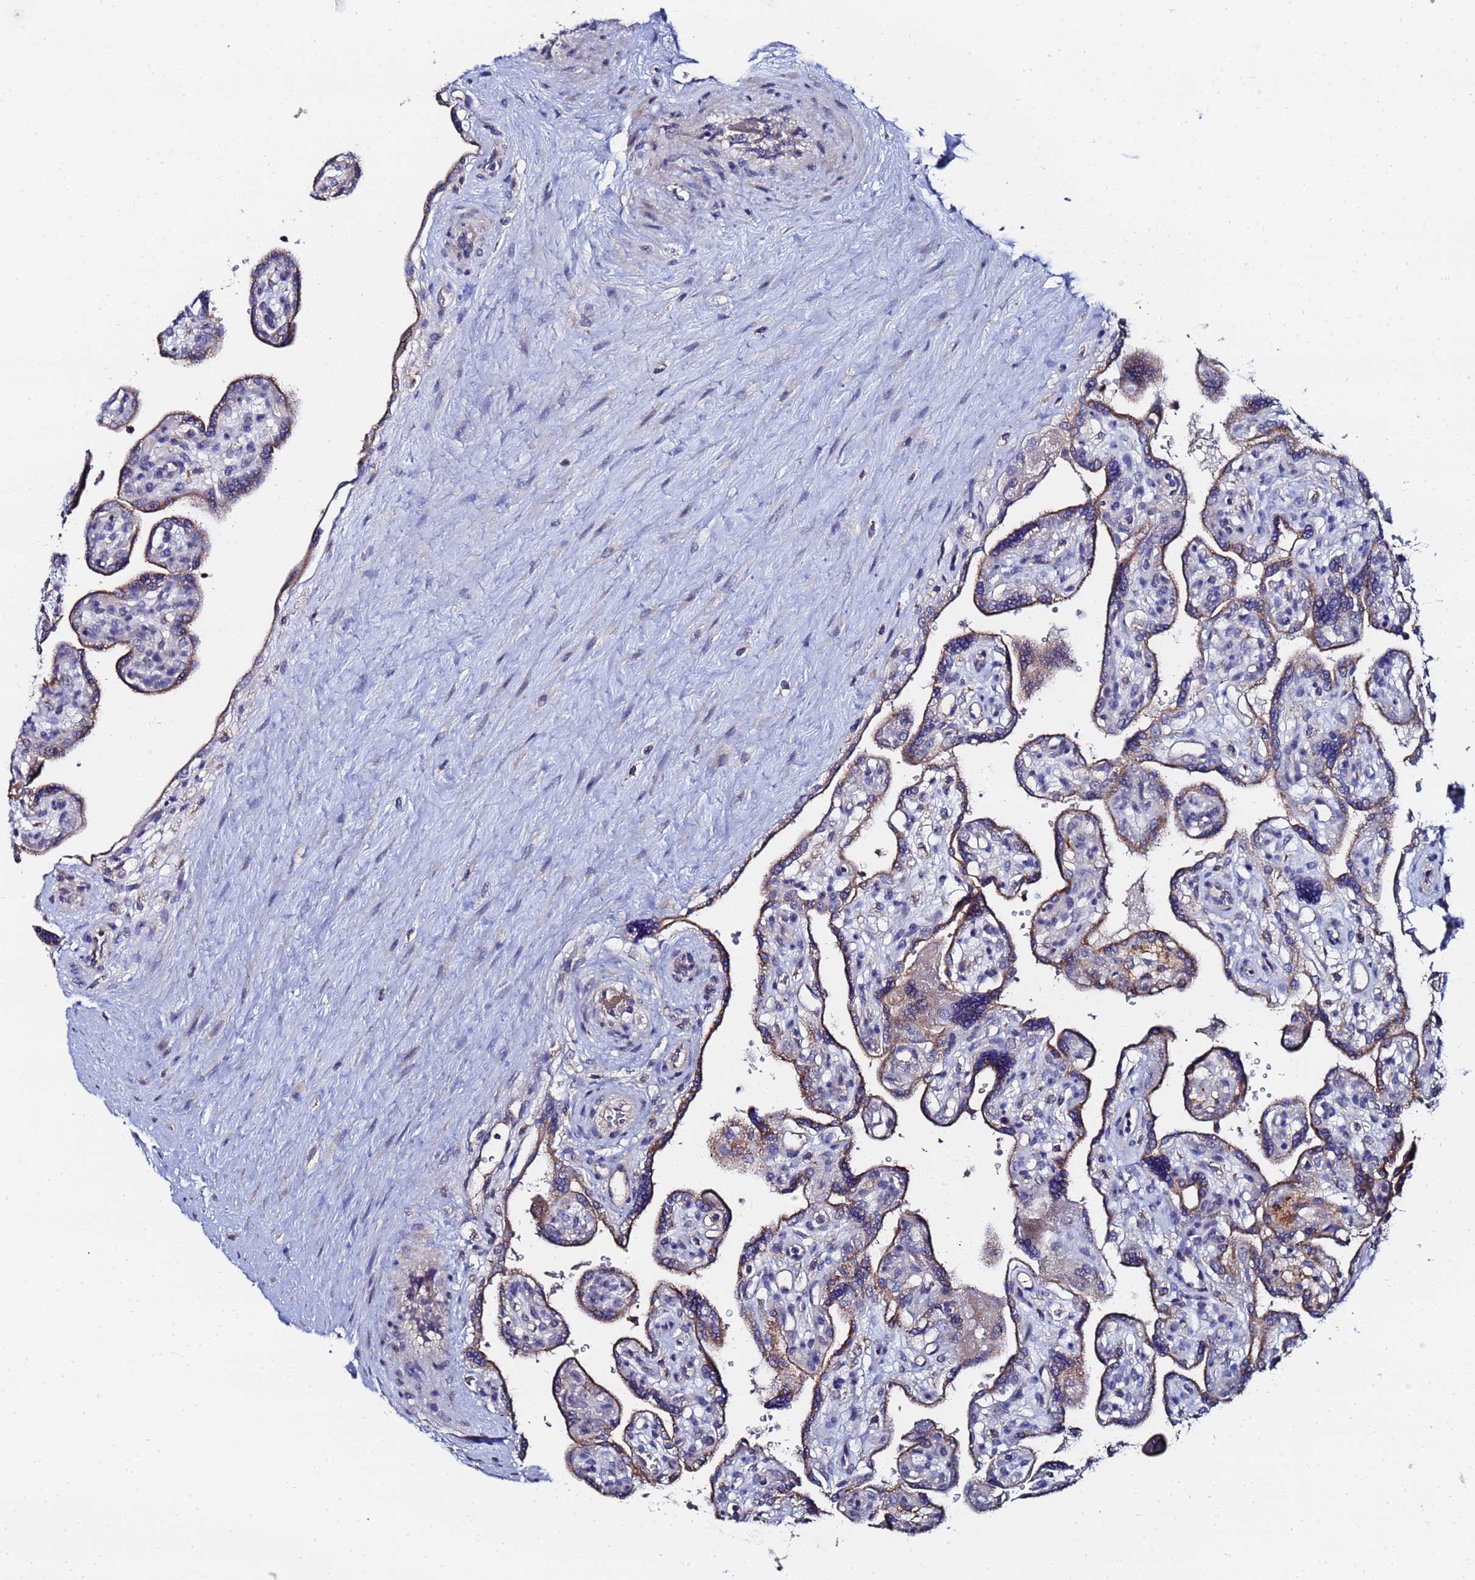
{"staining": {"intensity": "moderate", "quantity": "25%-75%", "location": "cytoplasmic/membranous"}, "tissue": "placenta", "cell_type": "Trophoblastic cells", "image_type": "normal", "snomed": [{"axis": "morphology", "description": "Normal tissue, NOS"}, {"axis": "topography", "description": "Placenta"}], "caption": "Placenta stained for a protein (brown) reveals moderate cytoplasmic/membranous positive positivity in approximately 25%-75% of trophoblastic cells.", "gene": "TCP10L", "patient": {"sex": "female", "age": 39}}